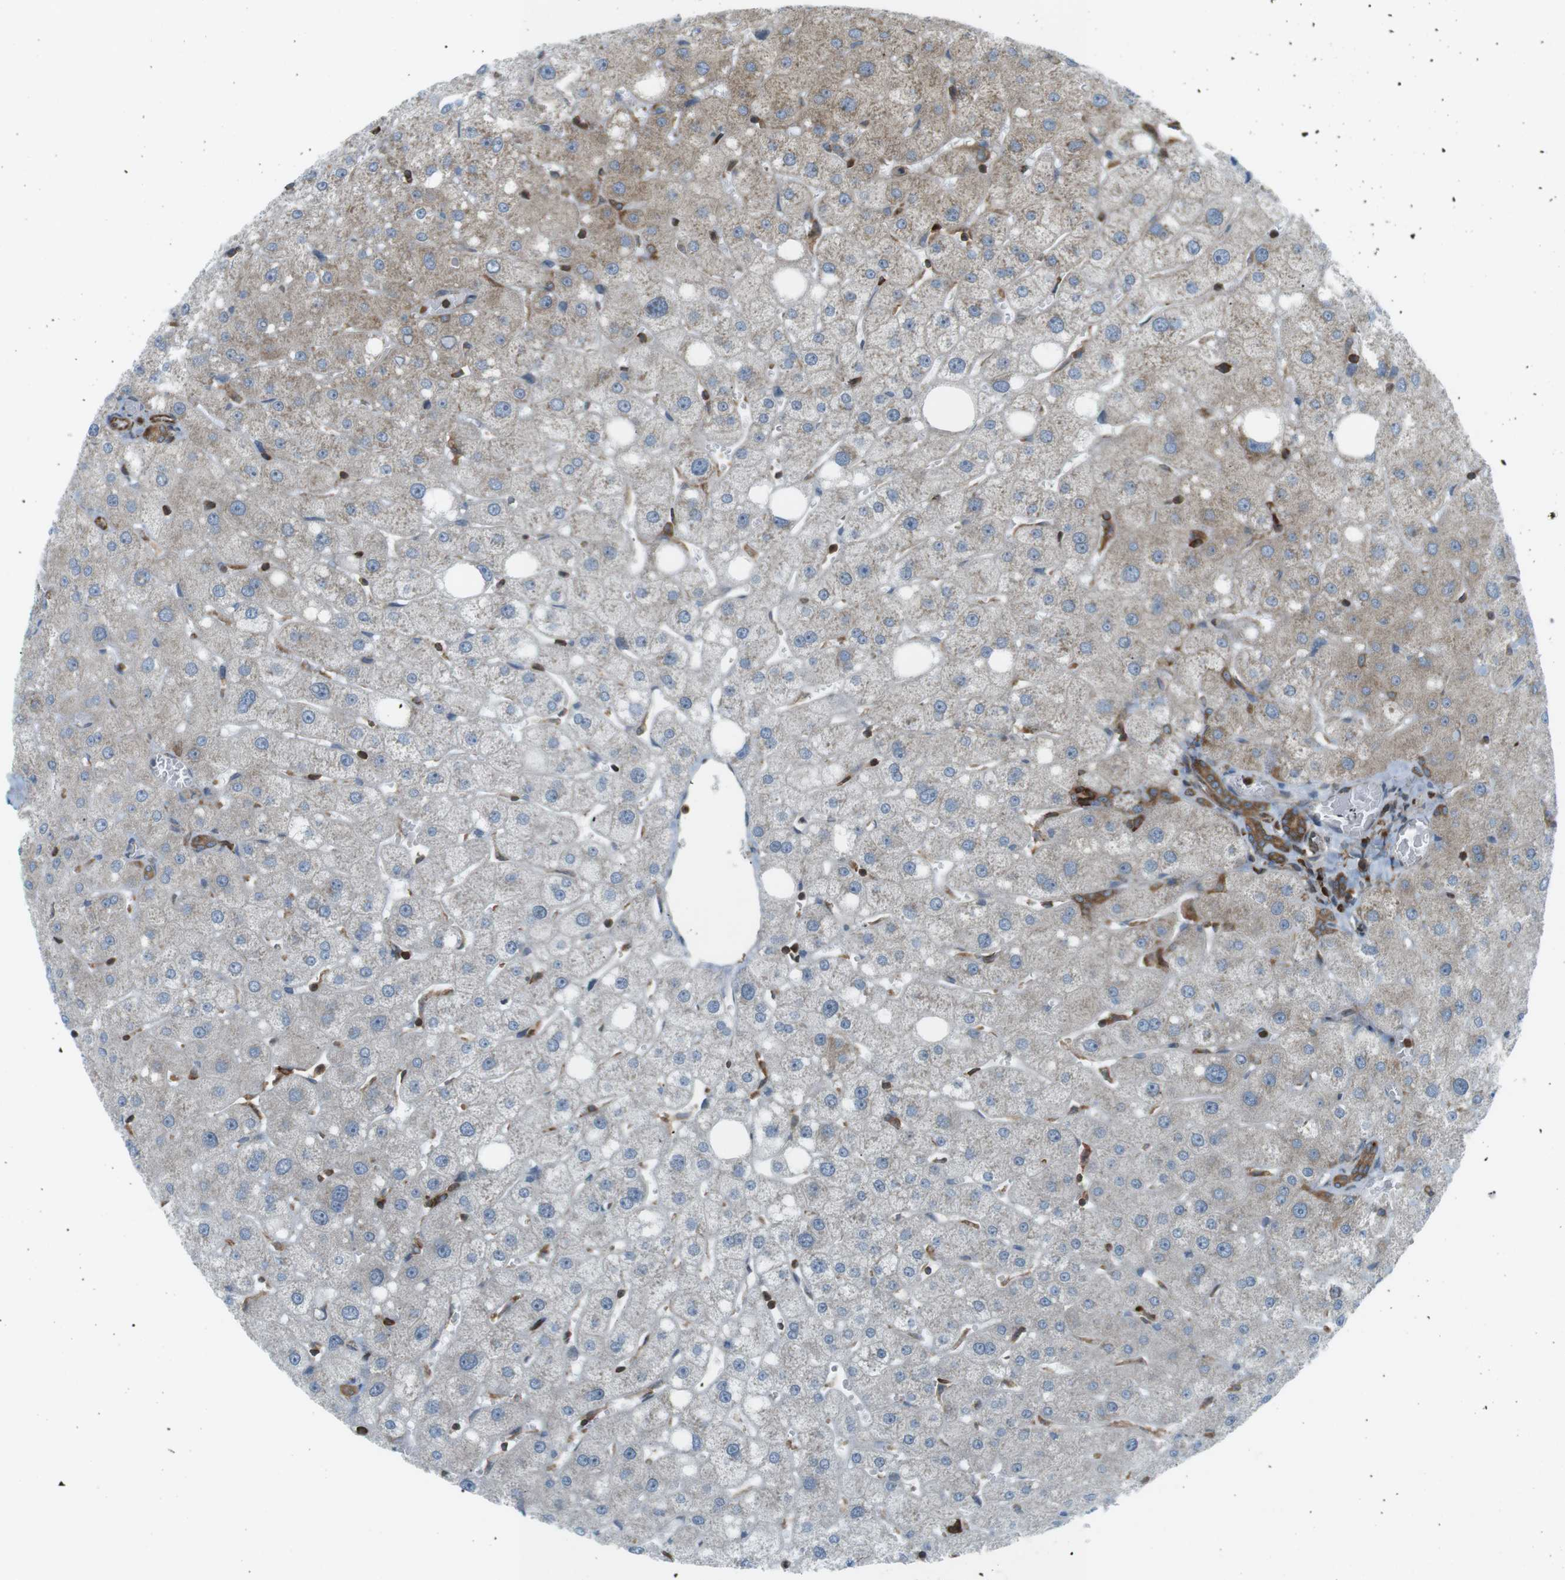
{"staining": {"intensity": "strong", "quantity": ">75%", "location": "cytoplasmic/membranous"}, "tissue": "liver", "cell_type": "Cholangiocytes", "image_type": "normal", "snomed": [{"axis": "morphology", "description": "Normal tissue, NOS"}, {"axis": "topography", "description": "Liver"}], "caption": "Unremarkable liver was stained to show a protein in brown. There is high levels of strong cytoplasmic/membranous staining in about >75% of cholangiocytes. (DAB = brown stain, brightfield microscopy at high magnification).", "gene": "FLII", "patient": {"sex": "male", "age": 73}}